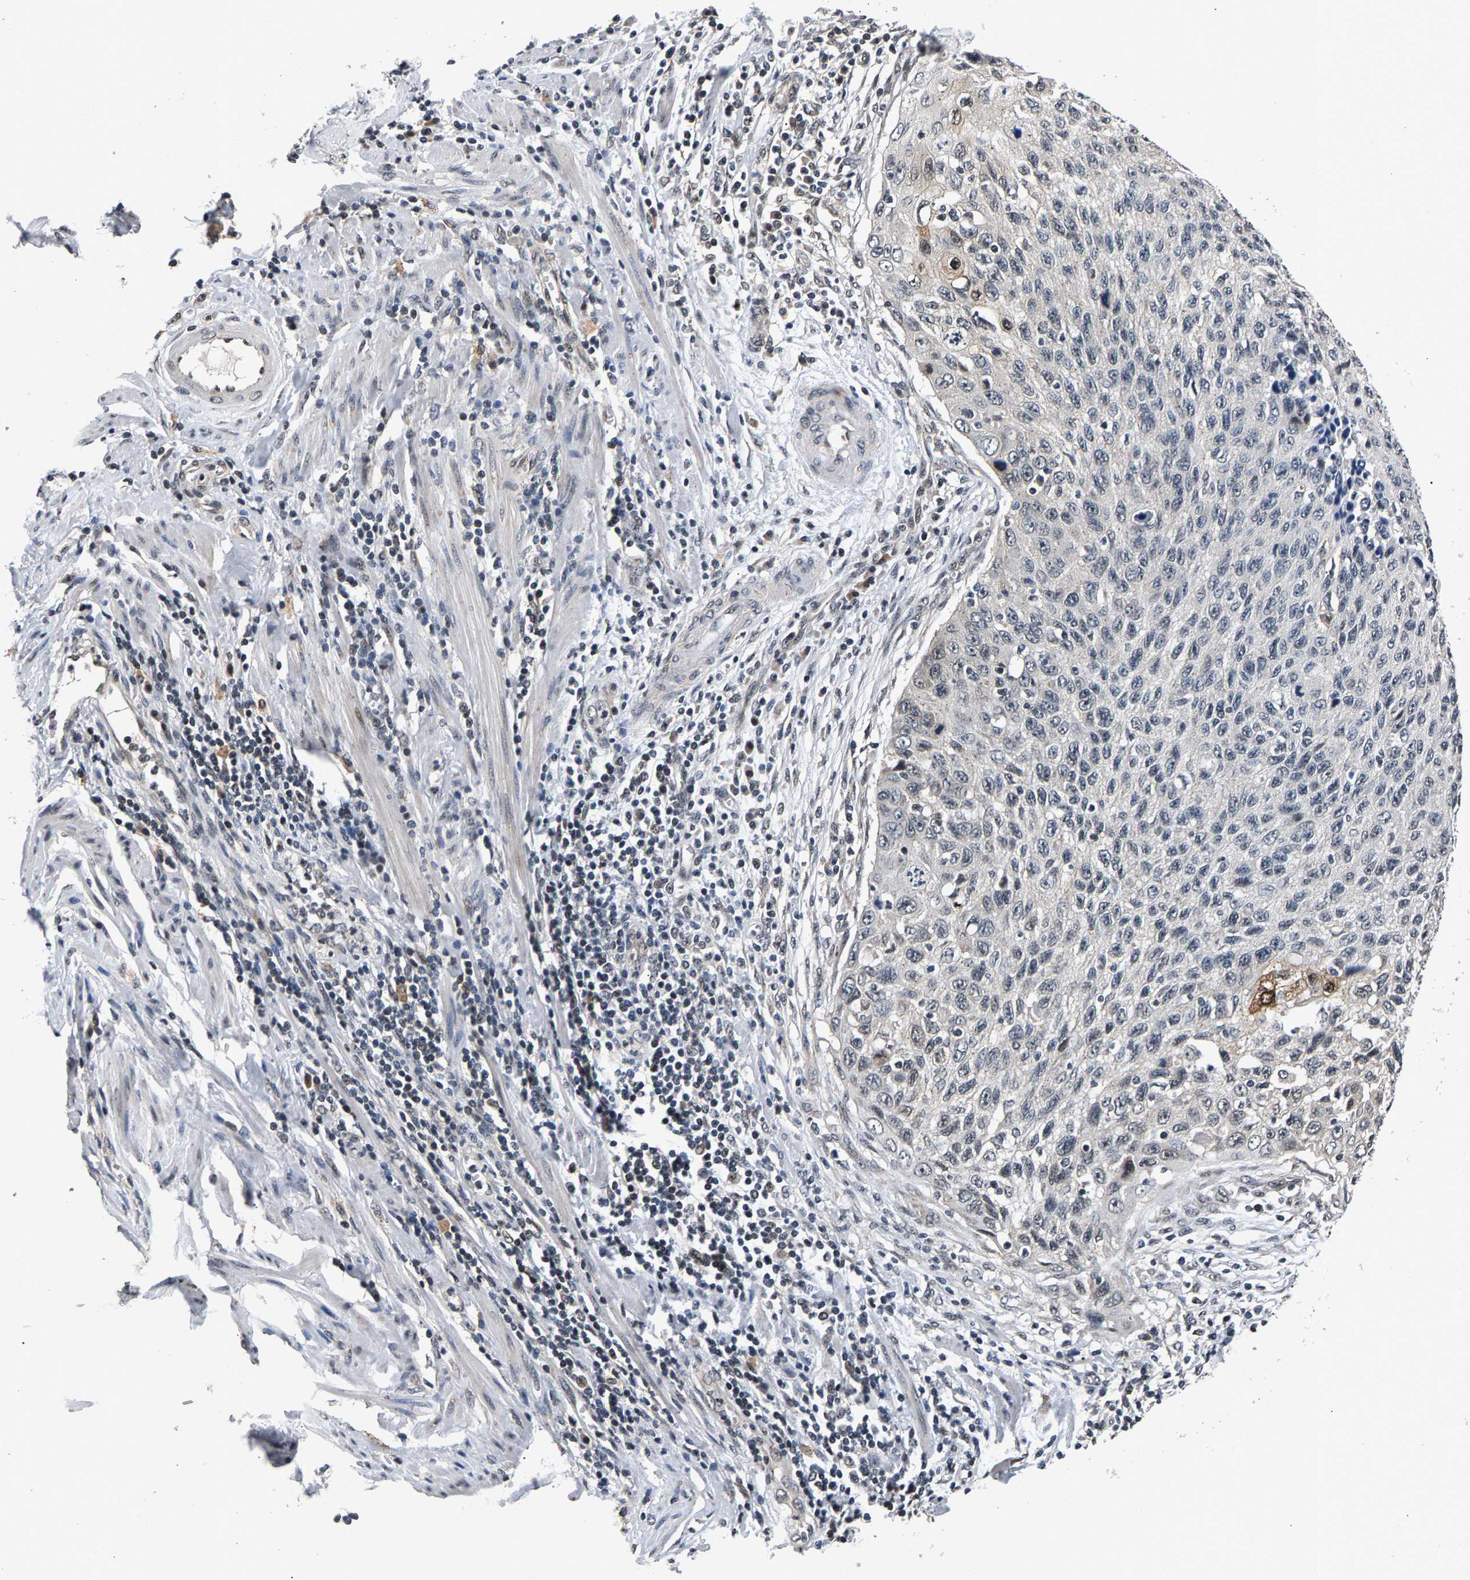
{"staining": {"intensity": "negative", "quantity": "none", "location": "none"}, "tissue": "cervical cancer", "cell_type": "Tumor cells", "image_type": "cancer", "snomed": [{"axis": "morphology", "description": "Squamous cell carcinoma, NOS"}, {"axis": "topography", "description": "Cervix"}], "caption": "IHC of cervical cancer (squamous cell carcinoma) reveals no staining in tumor cells.", "gene": "RBM33", "patient": {"sex": "female", "age": 53}}